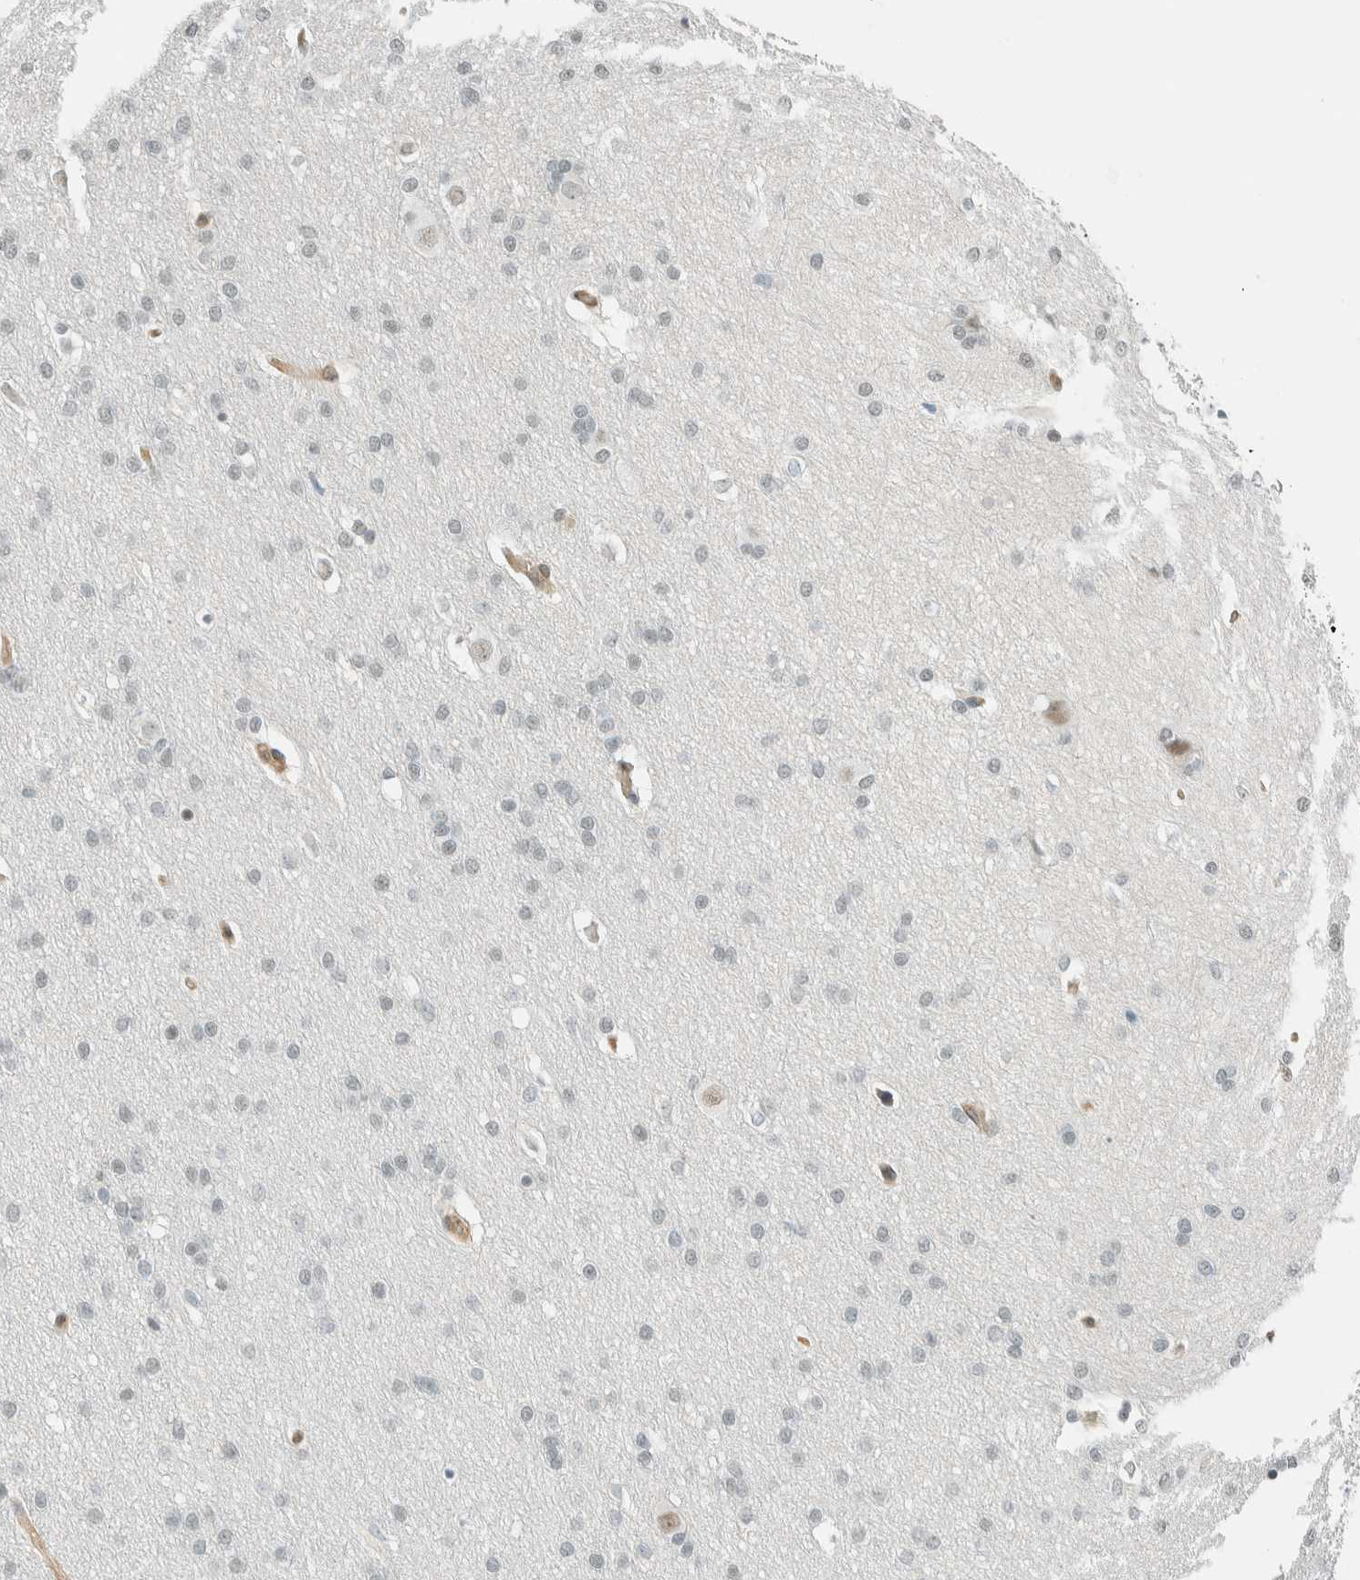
{"staining": {"intensity": "negative", "quantity": "none", "location": "none"}, "tissue": "glioma", "cell_type": "Tumor cells", "image_type": "cancer", "snomed": [{"axis": "morphology", "description": "Glioma, malignant, Low grade"}, {"axis": "topography", "description": "Brain"}], "caption": "Immunohistochemistry (IHC) of human malignant low-grade glioma exhibits no expression in tumor cells.", "gene": "NIBAN2", "patient": {"sex": "female", "age": 37}}